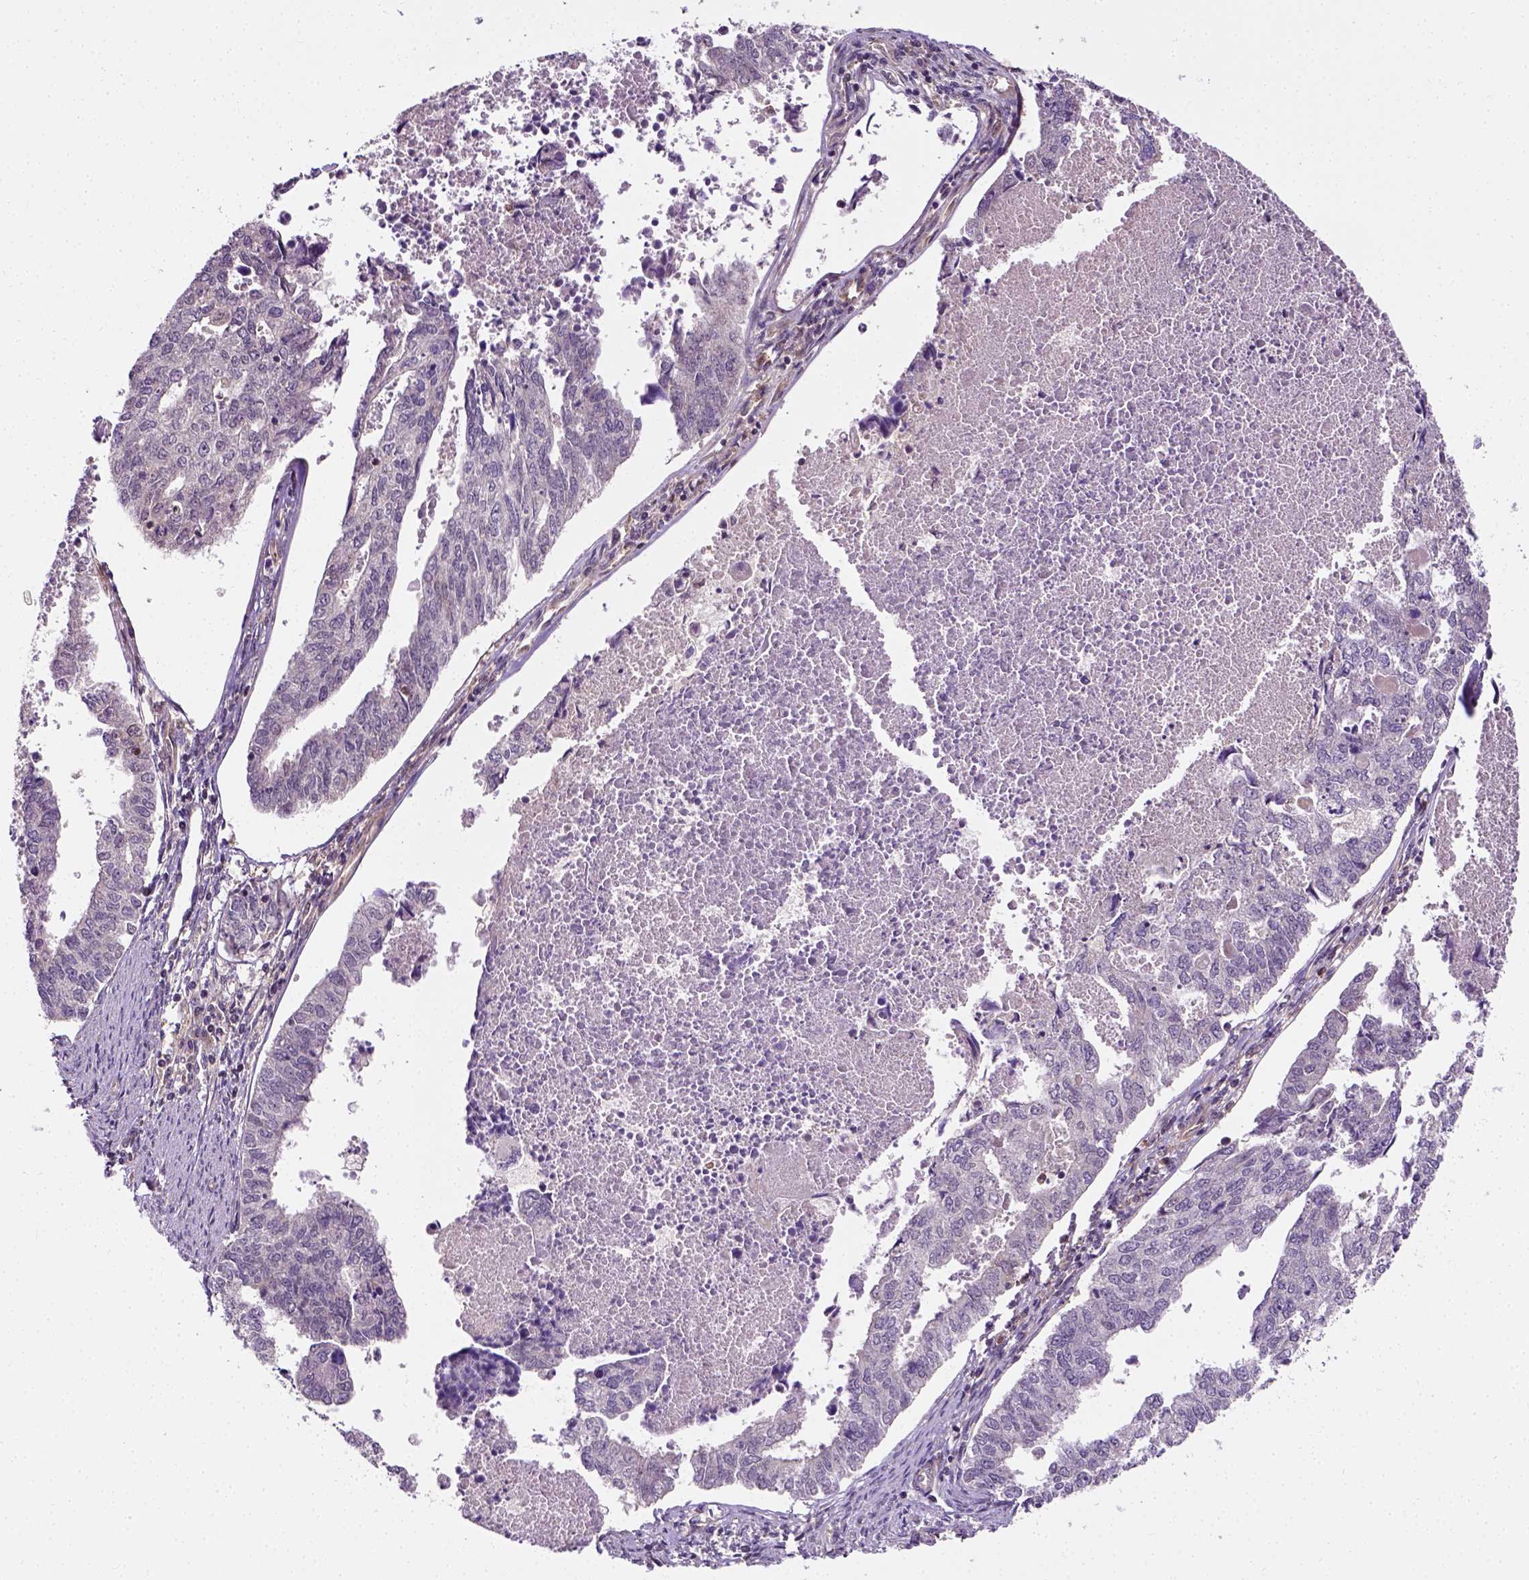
{"staining": {"intensity": "negative", "quantity": "none", "location": "none"}, "tissue": "endometrial cancer", "cell_type": "Tumor cells", "image_type": "cancer", "snomed": [{"axis": "morphology", "description": "Adenocarcinoma, NOS"}, {"axis": "topography", "description": "Endometrium"}], "caption": "Human adenocarcinoma (endometrial) stained for a protein using immunohistochemistry exhibits no positivity in tumor cells.", "gene": "MATK", "patient": {"sex": "female", "age": 73}}